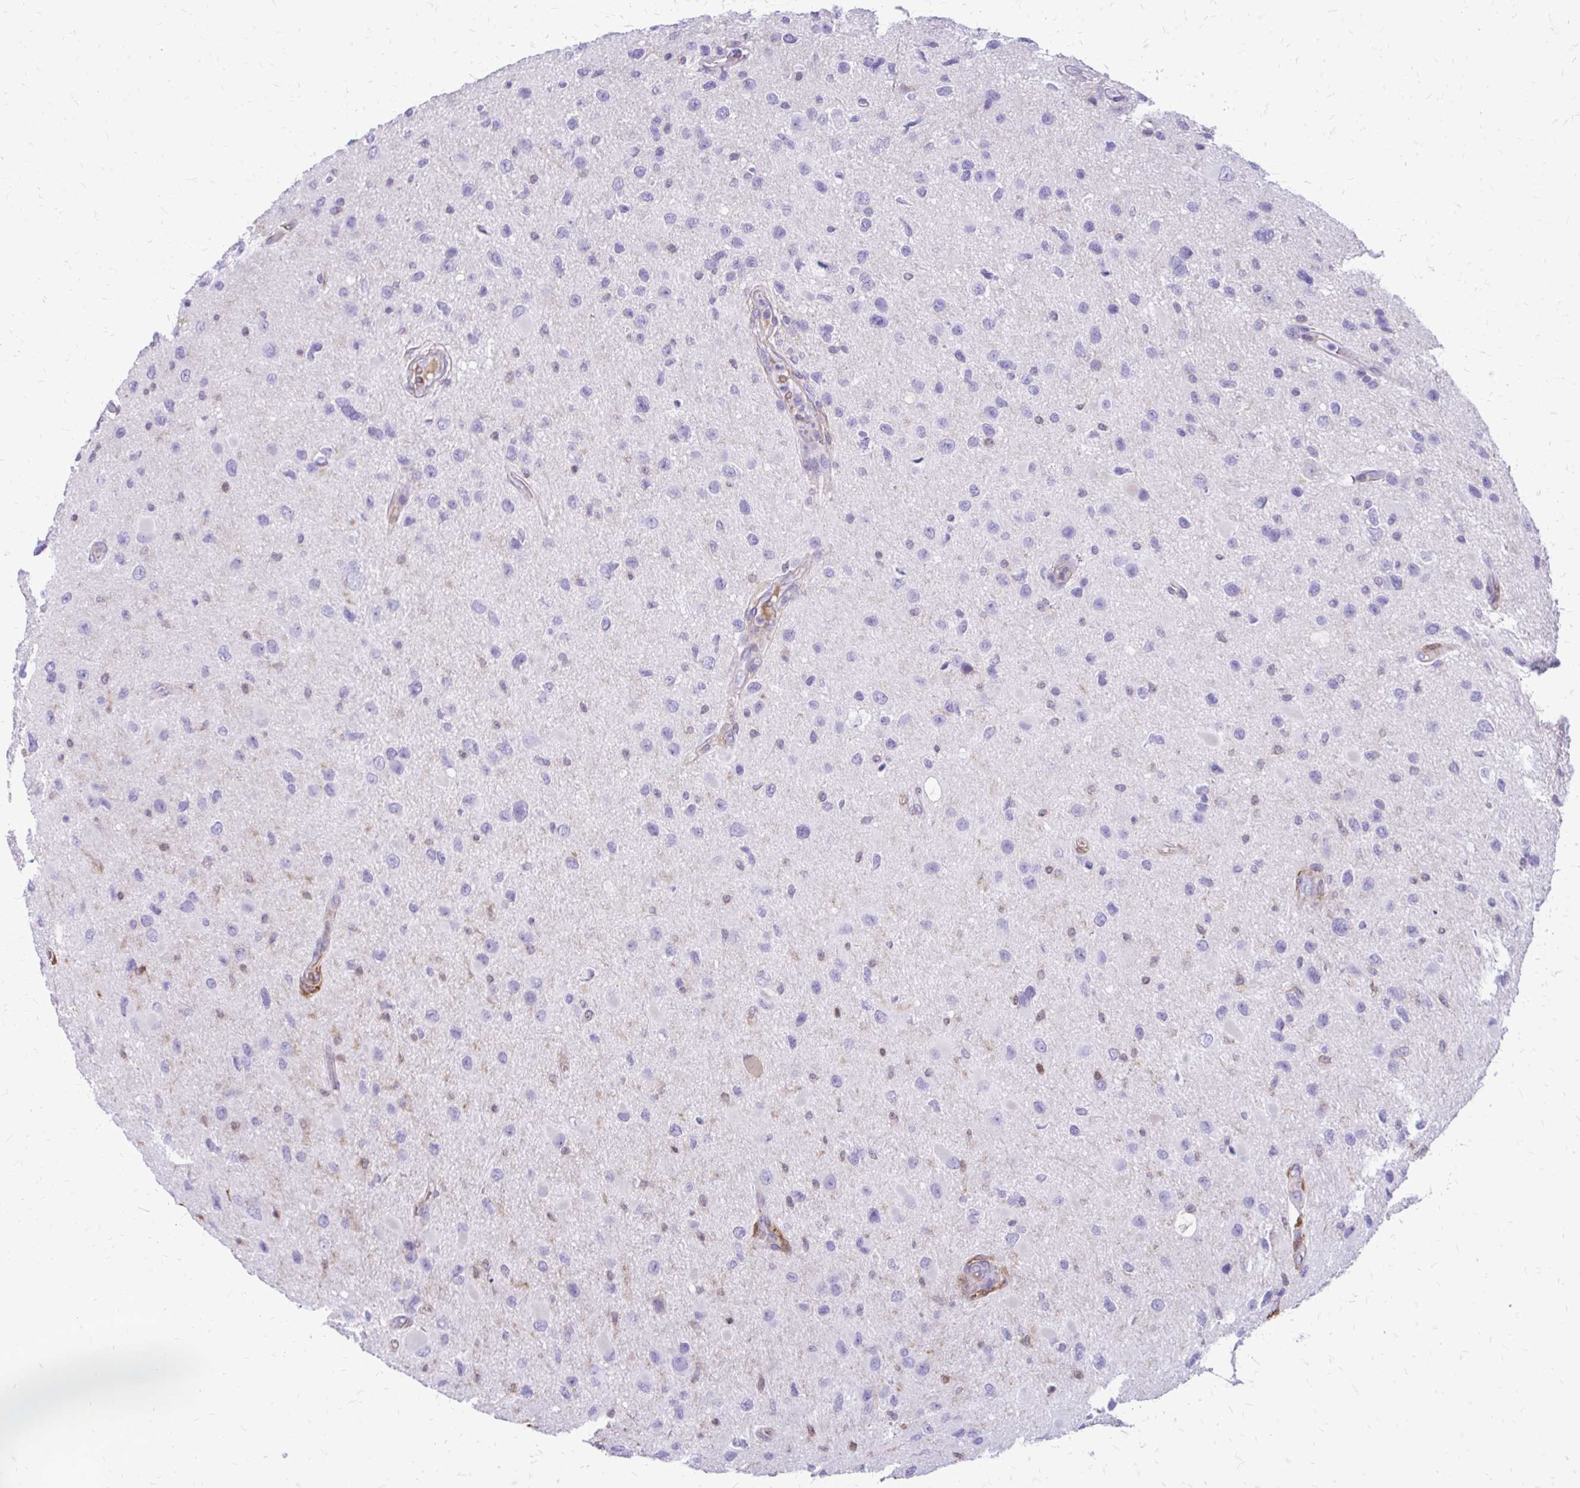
{"staining": {"intensity": "negative", "quantity": "none", "location": "none"}, "tissue": "glioma", "cell_type": "Tumor cells", "image_type": "cancer", "snomed": [{"axis": "morphology", "description": "Glioma, malignant, Low grade"}, {"axis": "topography", "description": "Brain"}], "caption": "An immunohistochemistry (IHC) photomicrograph of glioma is shown. There is no staining in tumor cells of glioma. The staining was performed using DAB (3,3'-diaminobenzidine) to visualize the protein expression in brown, while the nuclei were stained in blue with hematoxylin (Magnification: 20x).", "gene": "SIGLEC11", "patient": {"sex": "female", "age": 32}}